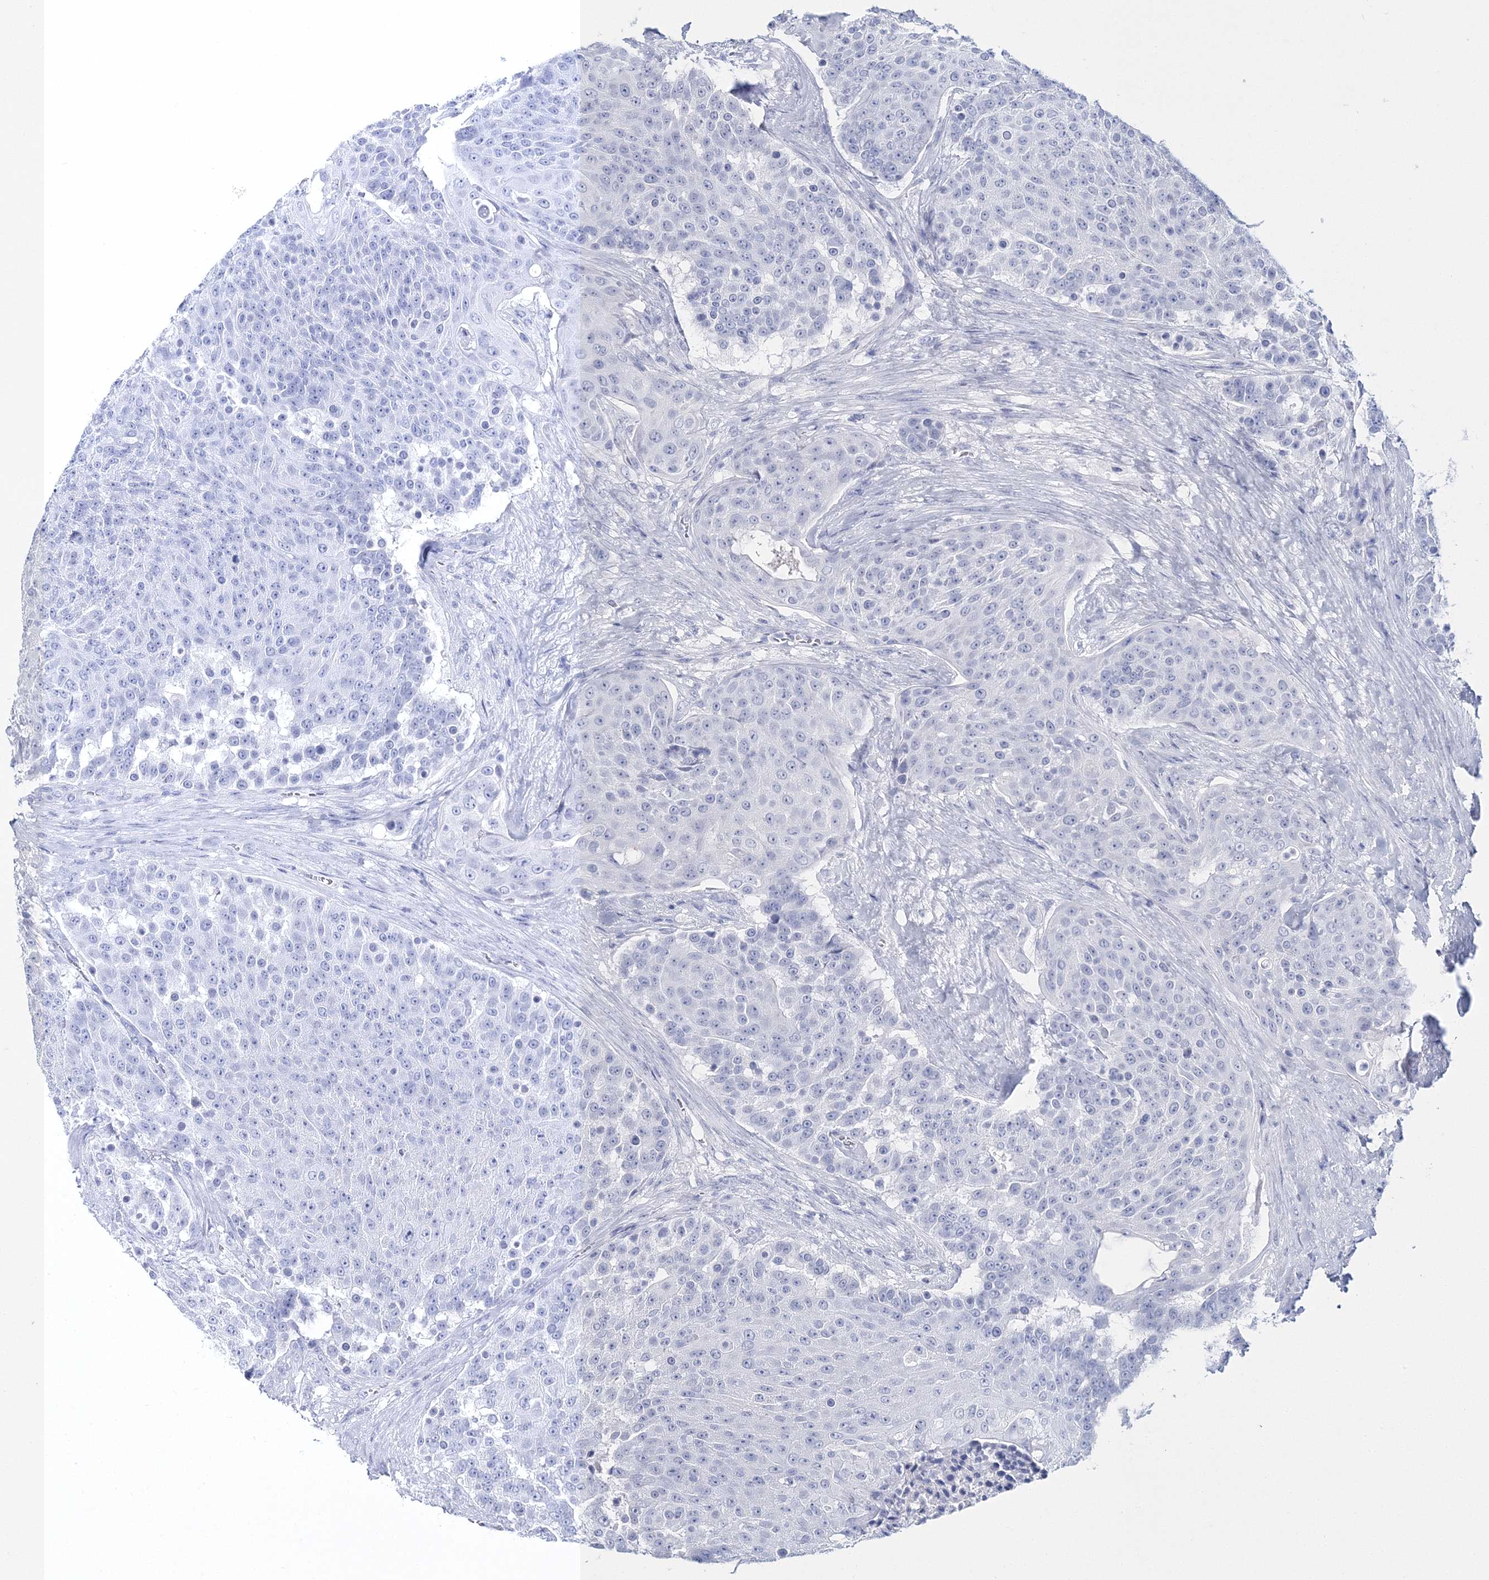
{"staining": {"intensity": "negative", "quantity": "none", "location": "none"}, "tissue": "urothelial cancer", "cell_type": "Tumor cells", "image_type": "cancer", "snomed": [{"axis": "morphology", "description": "Urothelial carcinoma, High grade"}, {"axis": "topography", "description": "Urinary bladder"}], "caption": "Tumor cells show no significant positivity in high-grade urothelial carcinoma.", "gene": "MYOZ2", "patient": {"sex": "female", "age": 63}}